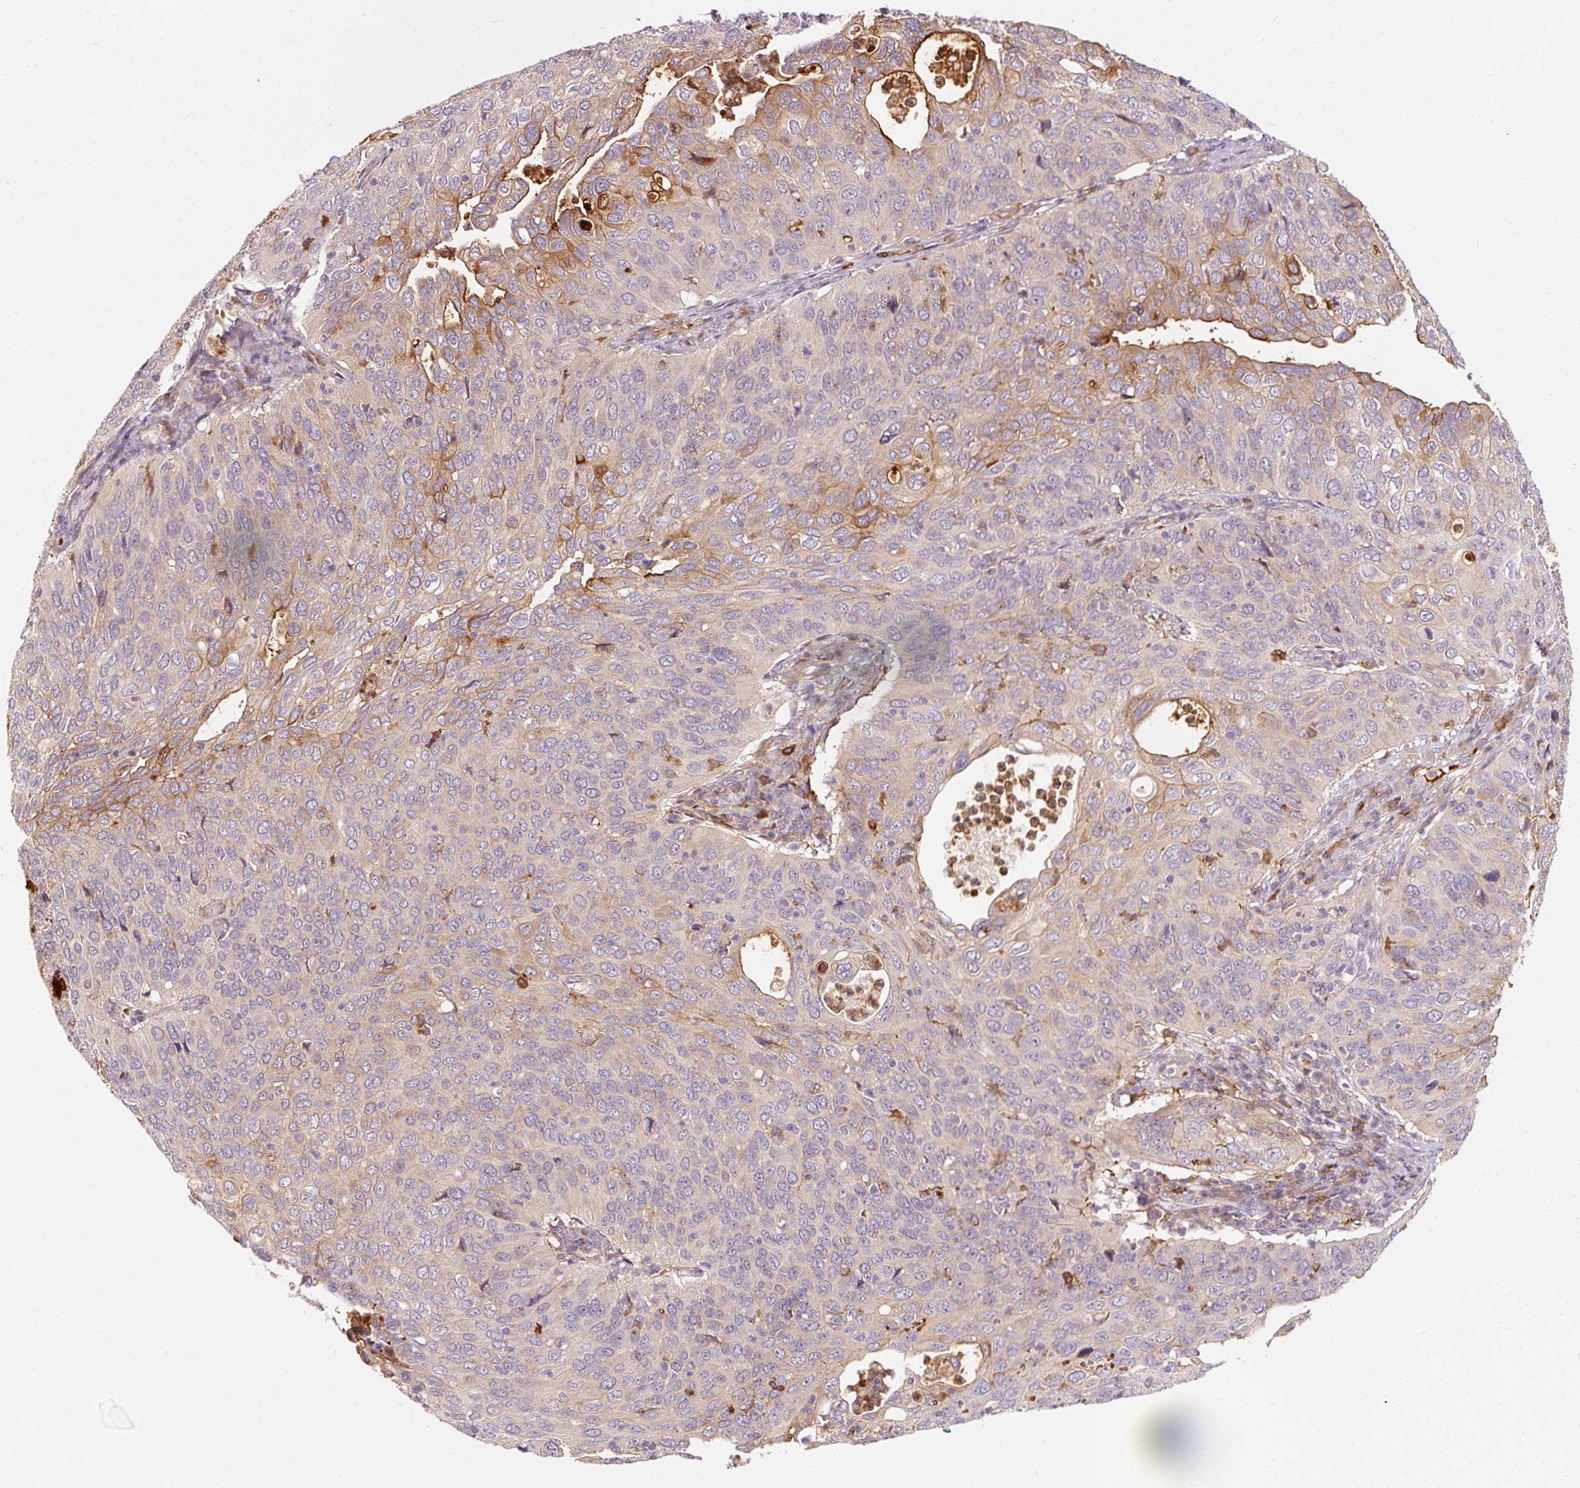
{"staining": {"intensity": "moderate", "quantity": "<25%", "location": "cytoplasmic/membranous"}, "tissue": "cervical cancer", "cell_type": "Tumor cells", "image_type": "cancer", "snomed": [{"axis": "morphology", "description": "Squamous cell carcinoma, NOS"}, {"axis": "topography", "description": "Cervix"}], "caption": "Cervical squamous cell carcinoma stained with a protein marker reveals moderate staining in tumor cells.", "gene": "CEBPZ", "patient": {"sex": "female", "age": 36}}